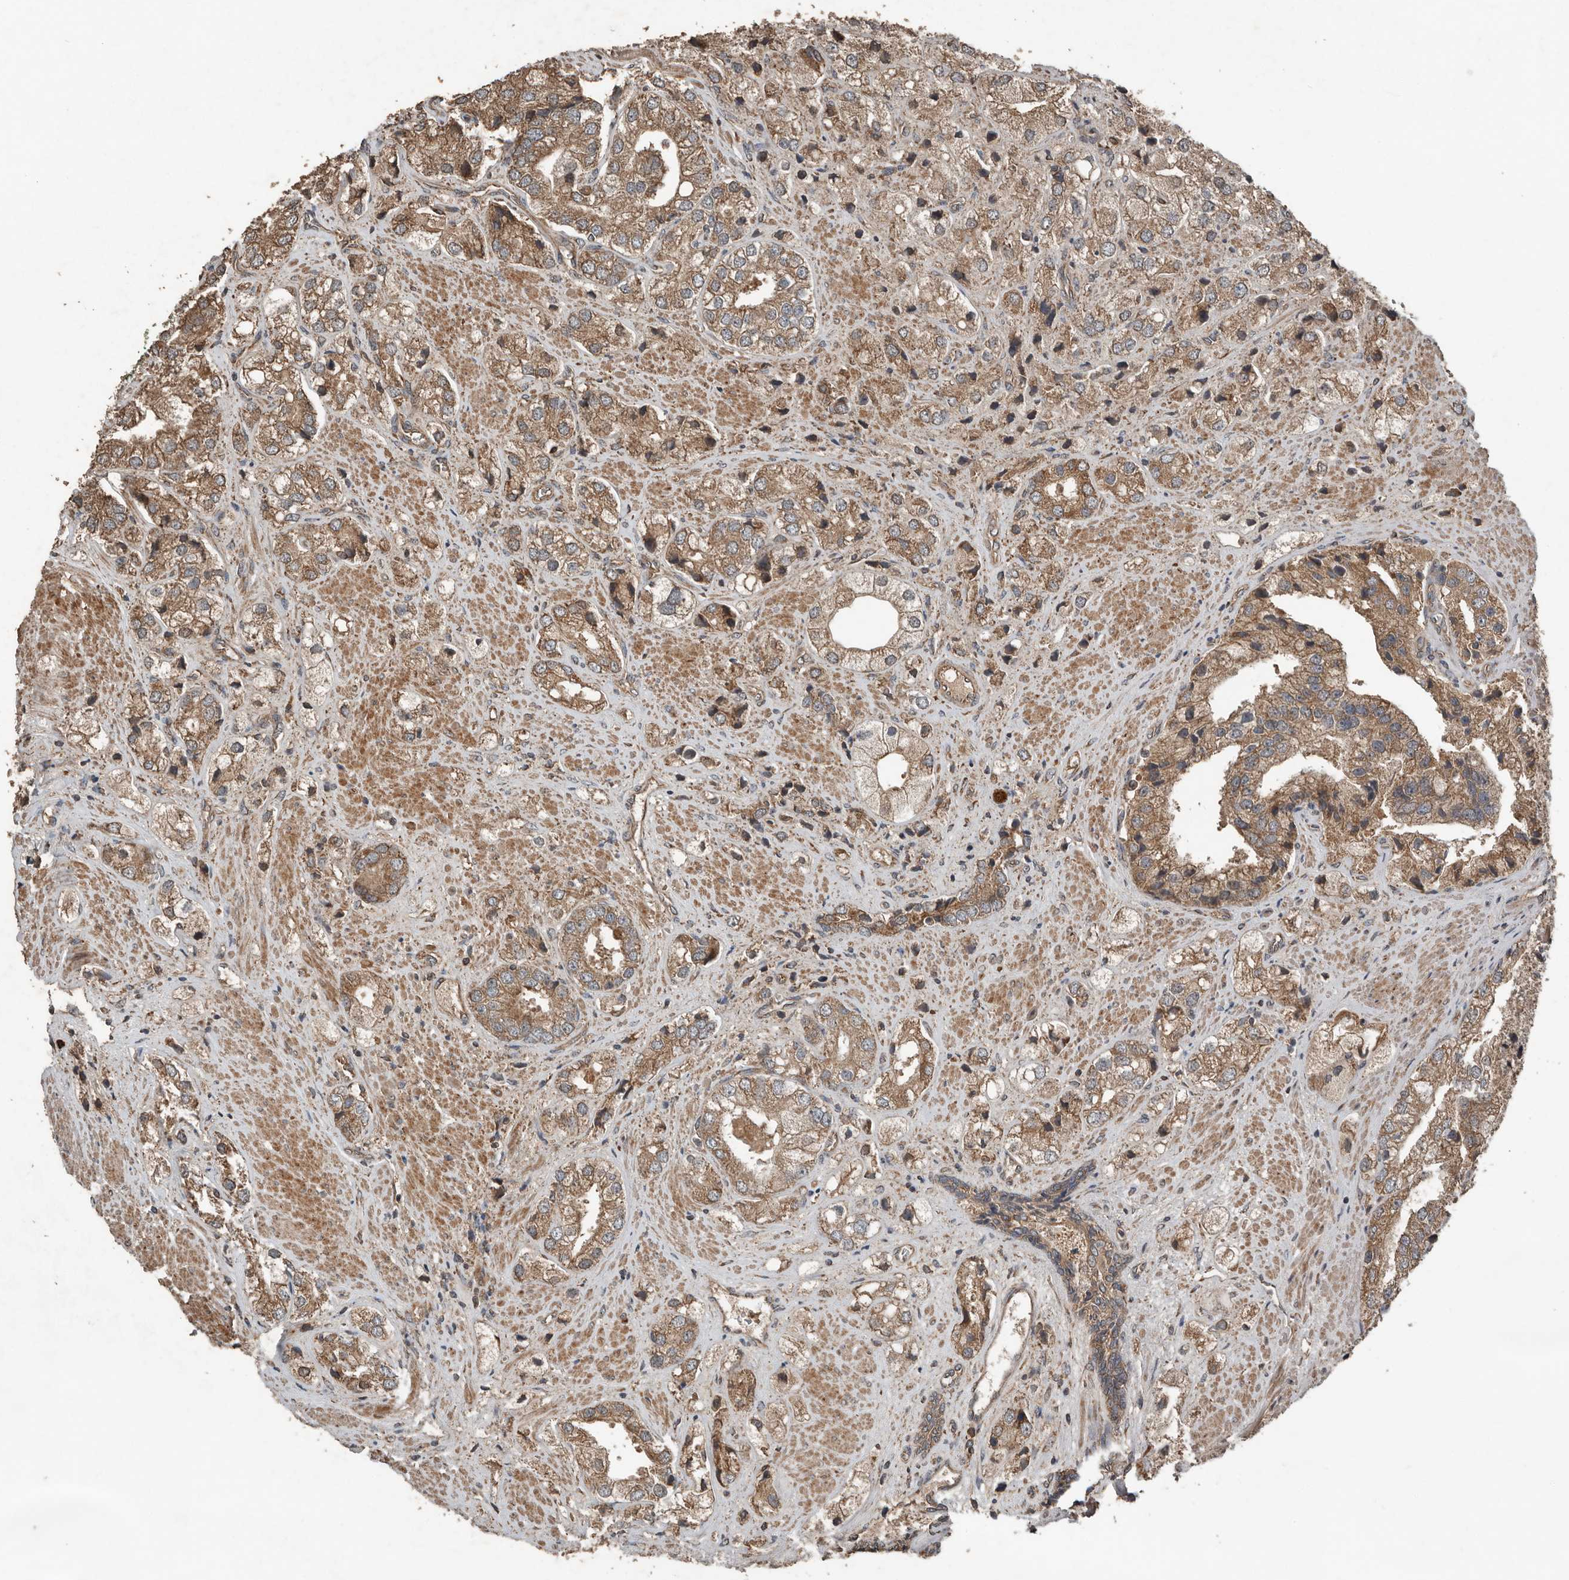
{"staining": {"intensity": "moderate", "quantity": ">75%", "location": "cytoplasmic/membranous"}, "tissue": "prostate cancer", "cell_type": "Tumor cells", "image_type": "cancer", "snomed": [{"axis": "morphology", "description": "Adenocarcinoma, High grade"}, {"axis": "topography", "description": "Prostate"}], "caption": "A medium amount of moderate cytoplasmic/membranous positivity is seen in about >75% of tumor cells in prostate cancer (high-grade adenocarcinoma) tissue.", "gene": "RNF207", "patient": {"sex": "male", "age": 50}}